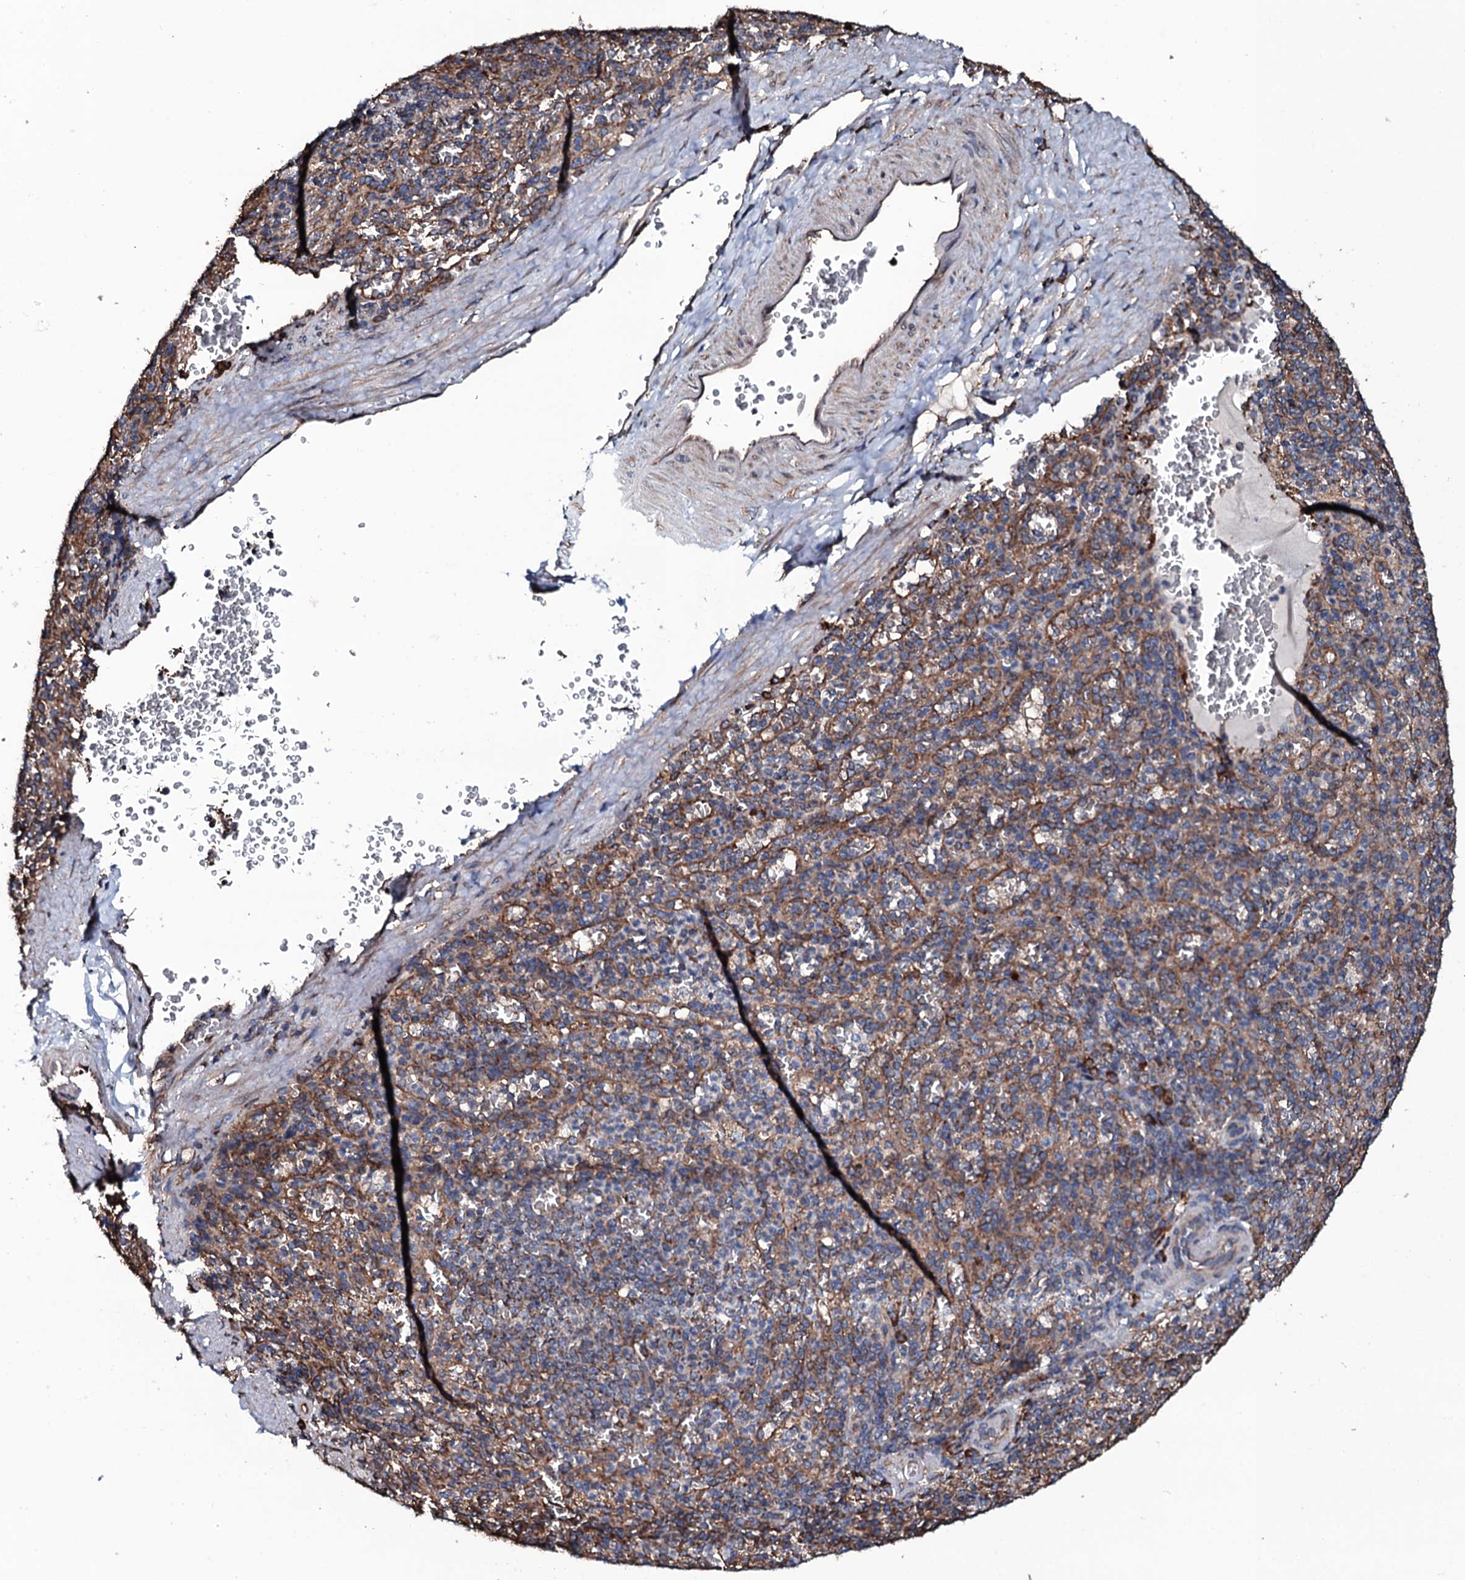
{"staining": {"intensity": "moderate", "quantity": "25%-75%", "location": "cytoplasmic/membranous"}, "tissue": "spleen", "cell_type": "Cells in red pulp", "image_type": "normal", "snomed": [{"axis": "morphology", "description": "Normal tissue, NOS"}, {"axis": "topography", "description": "Spleen"}], "caption": "IHC micrograph of normal human spleen stained for a protein (brown), which exhibits medium levels of moderate cytoplasmic/membranous positivity in about 25%-75% of cells in red pulp.", "gene": "RAB12", "patient": {"sex": "female", "age": 21}}